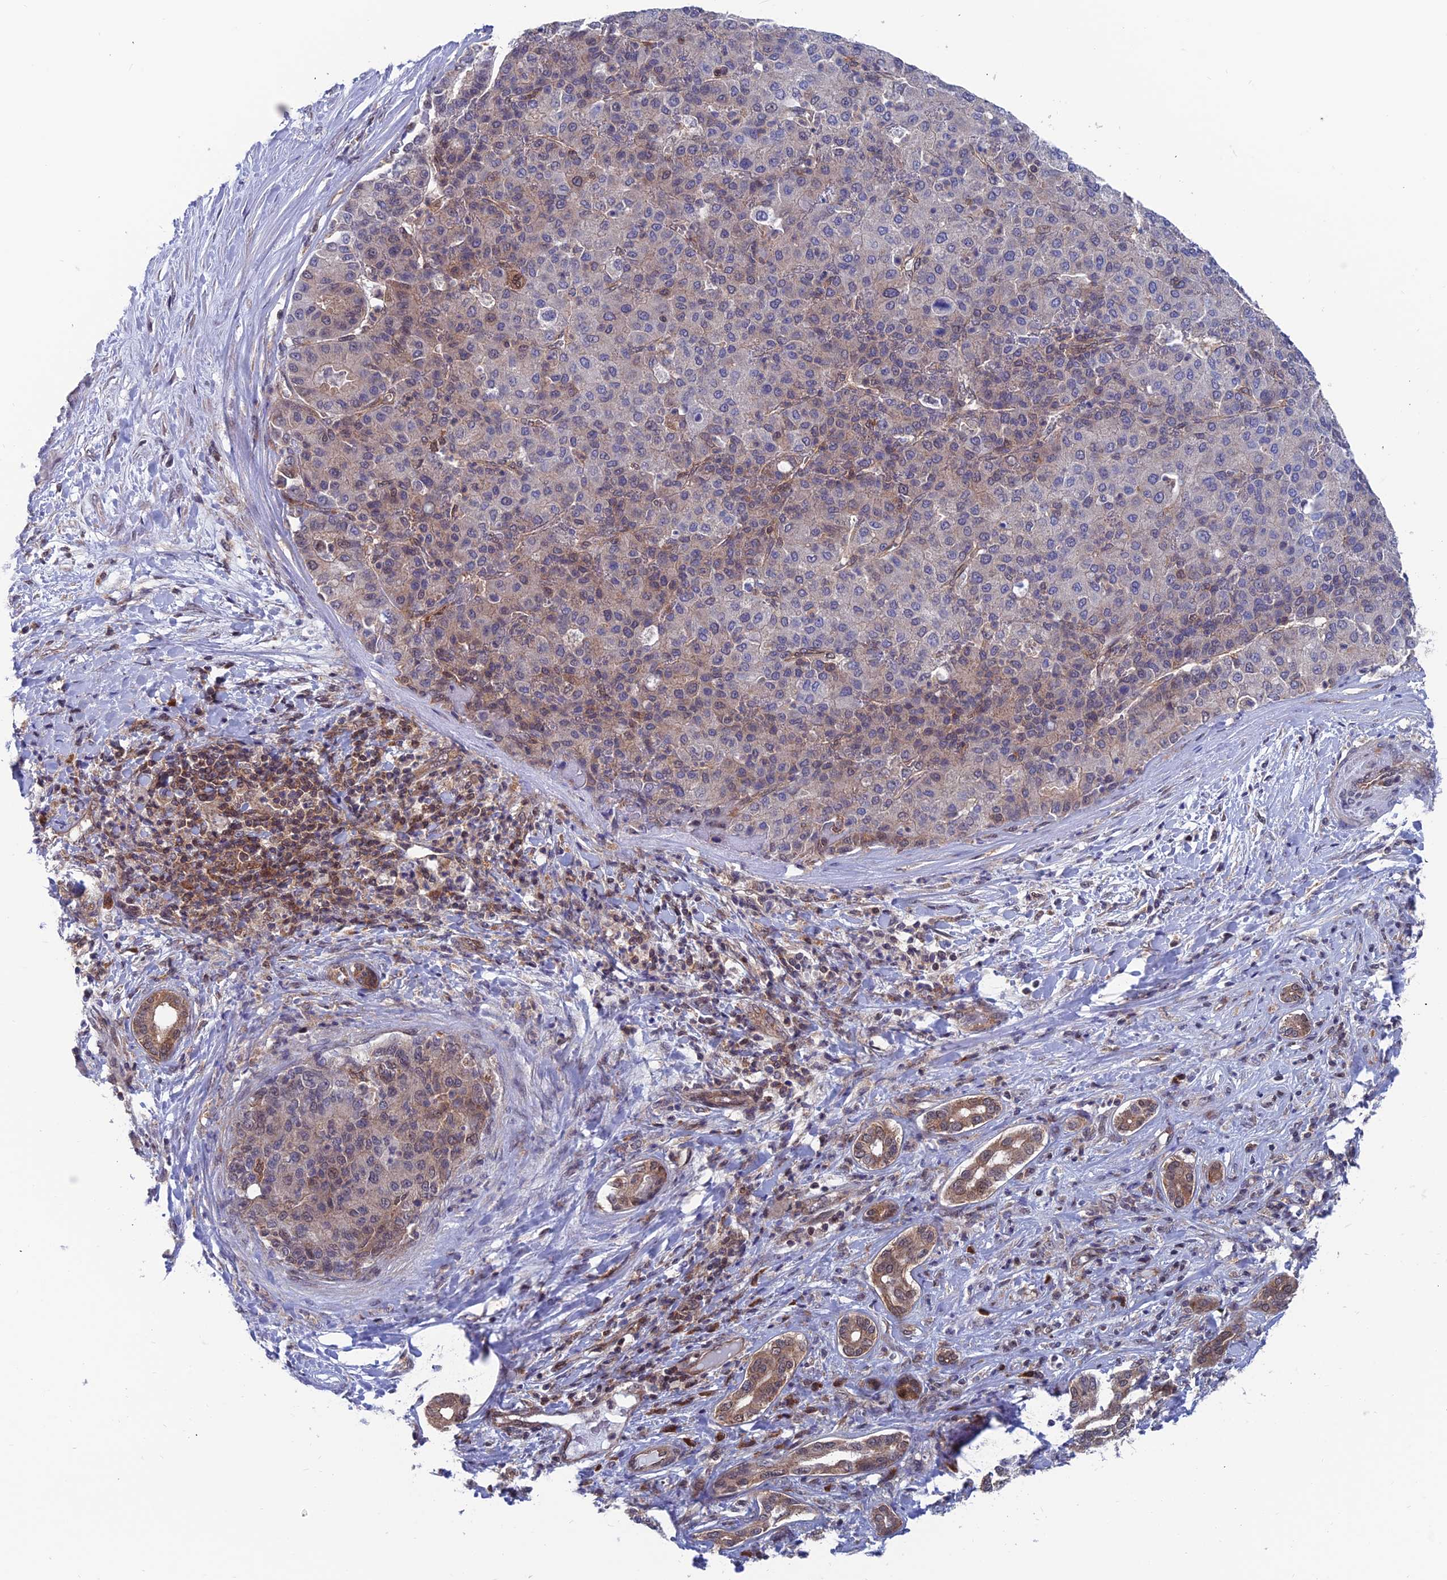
{"staining": {"intensity": "weak", "quantity": "<25%", "location": "nuclear"}, "tissue": "liver cancer", "cell_type": "Tumor cells", "image_type": "cancer", "snomed": [{"axis": "morphology", "description": "Carcinoma, Hepatocellular, NOS"}, {"axis": "topography", "description": "Liver"}], "caption": "Immunohistochemistry (IHC) histopathology image of neoplastic tissue: liver cancer stained with DAB (3,3'-diaminobenzidine) exhibits no significant protein expression in tumor cells.", "gene": "IGBP1", "patient": {"sex": "male", "age": 65}}